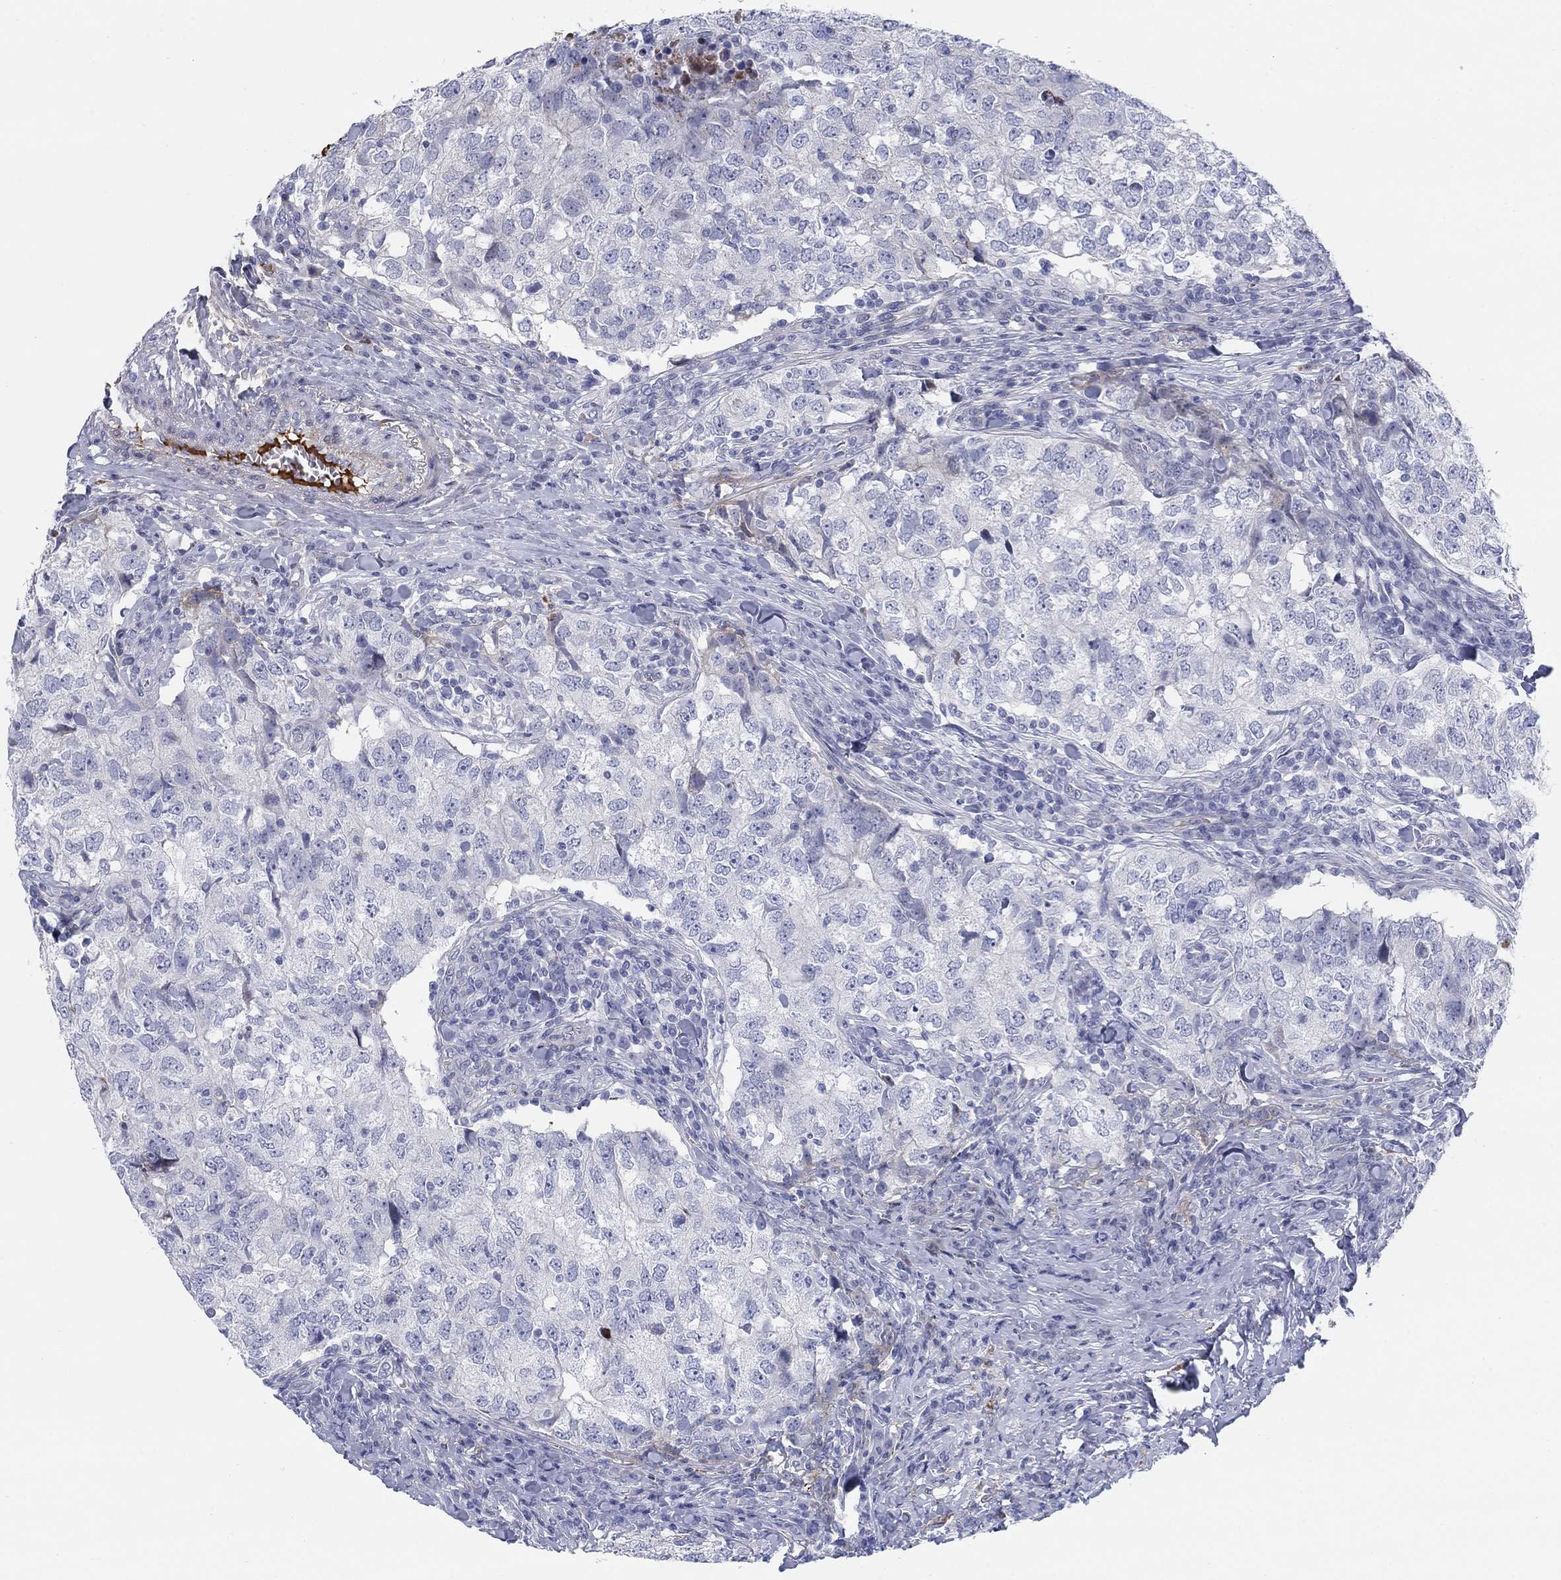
{"staining": {"intensity": "negative", "quantity": "none", "location": "none"}, "tissue": "breast cancer", "cell_type": "Tumor cells", "image_type": "cancer", "snomed": [{"axis": "morphology", "description": "Duct carcinoma"}, {"axis": "topography", "description": "Breast"}], "caption": "Tumor cells show no significant expression in breast cancer (invasive ductal carcinoma).", "gene": "HEATR4", "patient": {"sex": "female", "age": 30}}